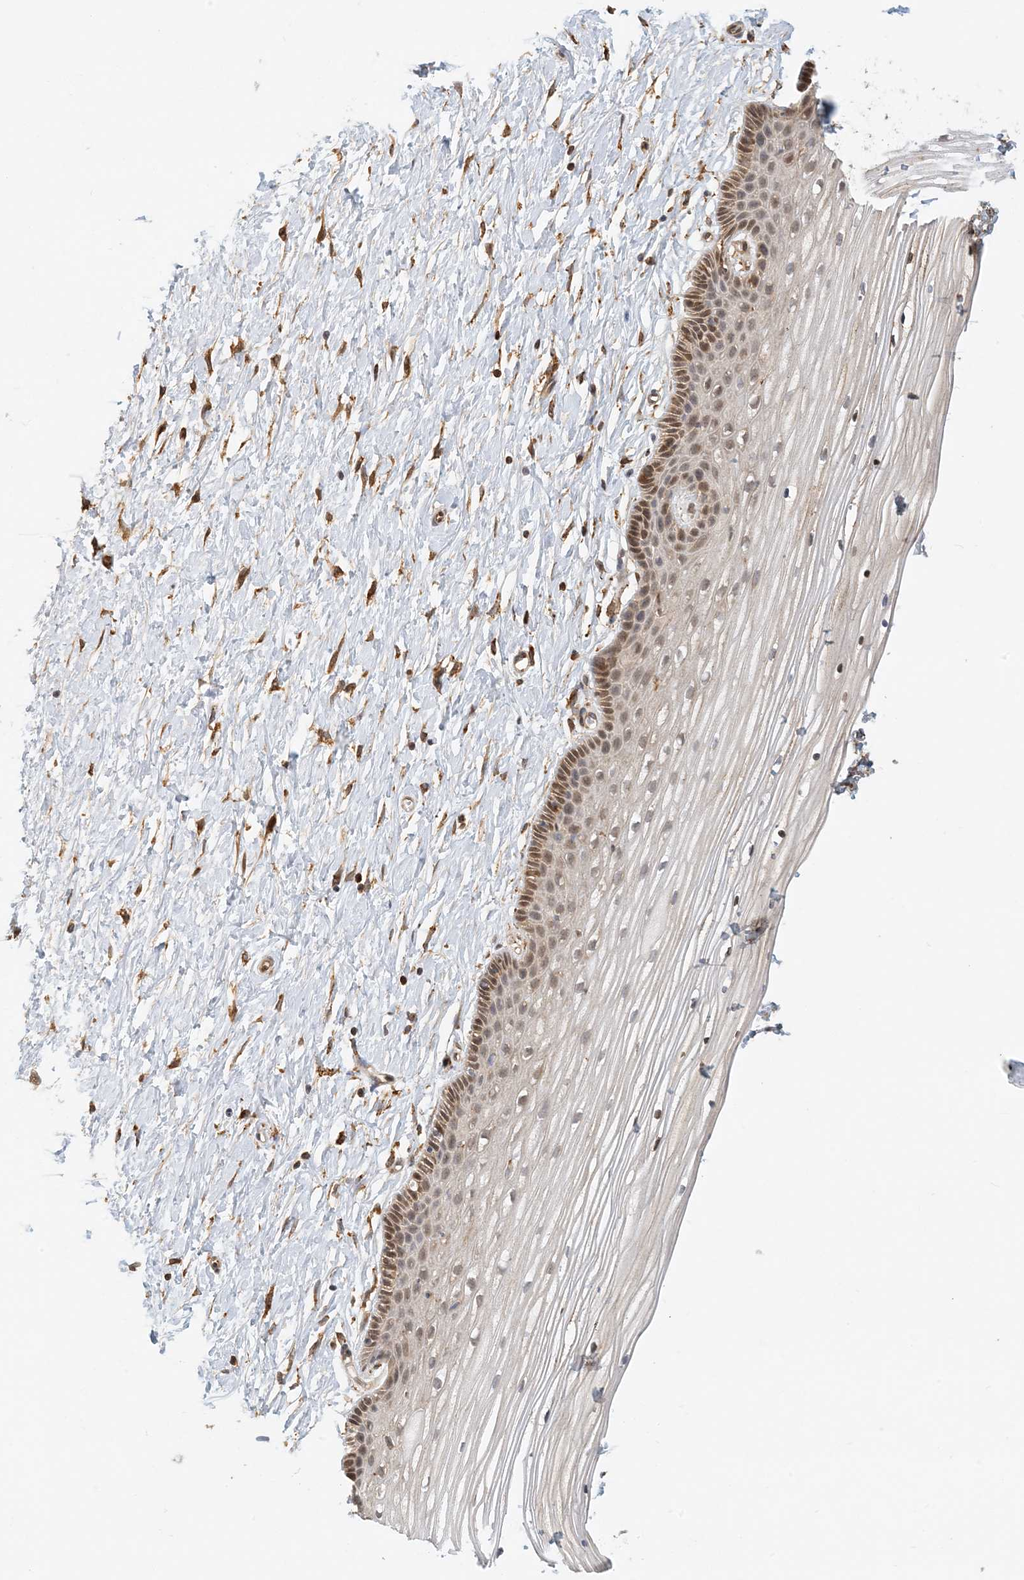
{"staining": {"intensity": "moderate", "quantity": "25%-75%", "location": "cytoplasmic/membranous,nuclear"}, "tissue": "vagina", "cell_type": "Squamous epithelial cells", "image_type": "normal", "snomed": [{"axis": "morphology", "description": "Normal tissue, NOS"}, {"axis": "topography", "description": "Vagina"}, {"axis": "topography", "description": "Cervix"}], "caption": "Immunohistochemistry (IHC) micrograph of benign vagina: human vagina stained using IHC demonstrates medium levels of moderate protein expression localized specifically in the cytoplasmic/membranous,nuclear of squamous epithelial cells, appearing as a cytoplasmic/membranous,nuclear brown color.", "gene": "HNMT", "patient": {"sex": "female", "age": 40}}